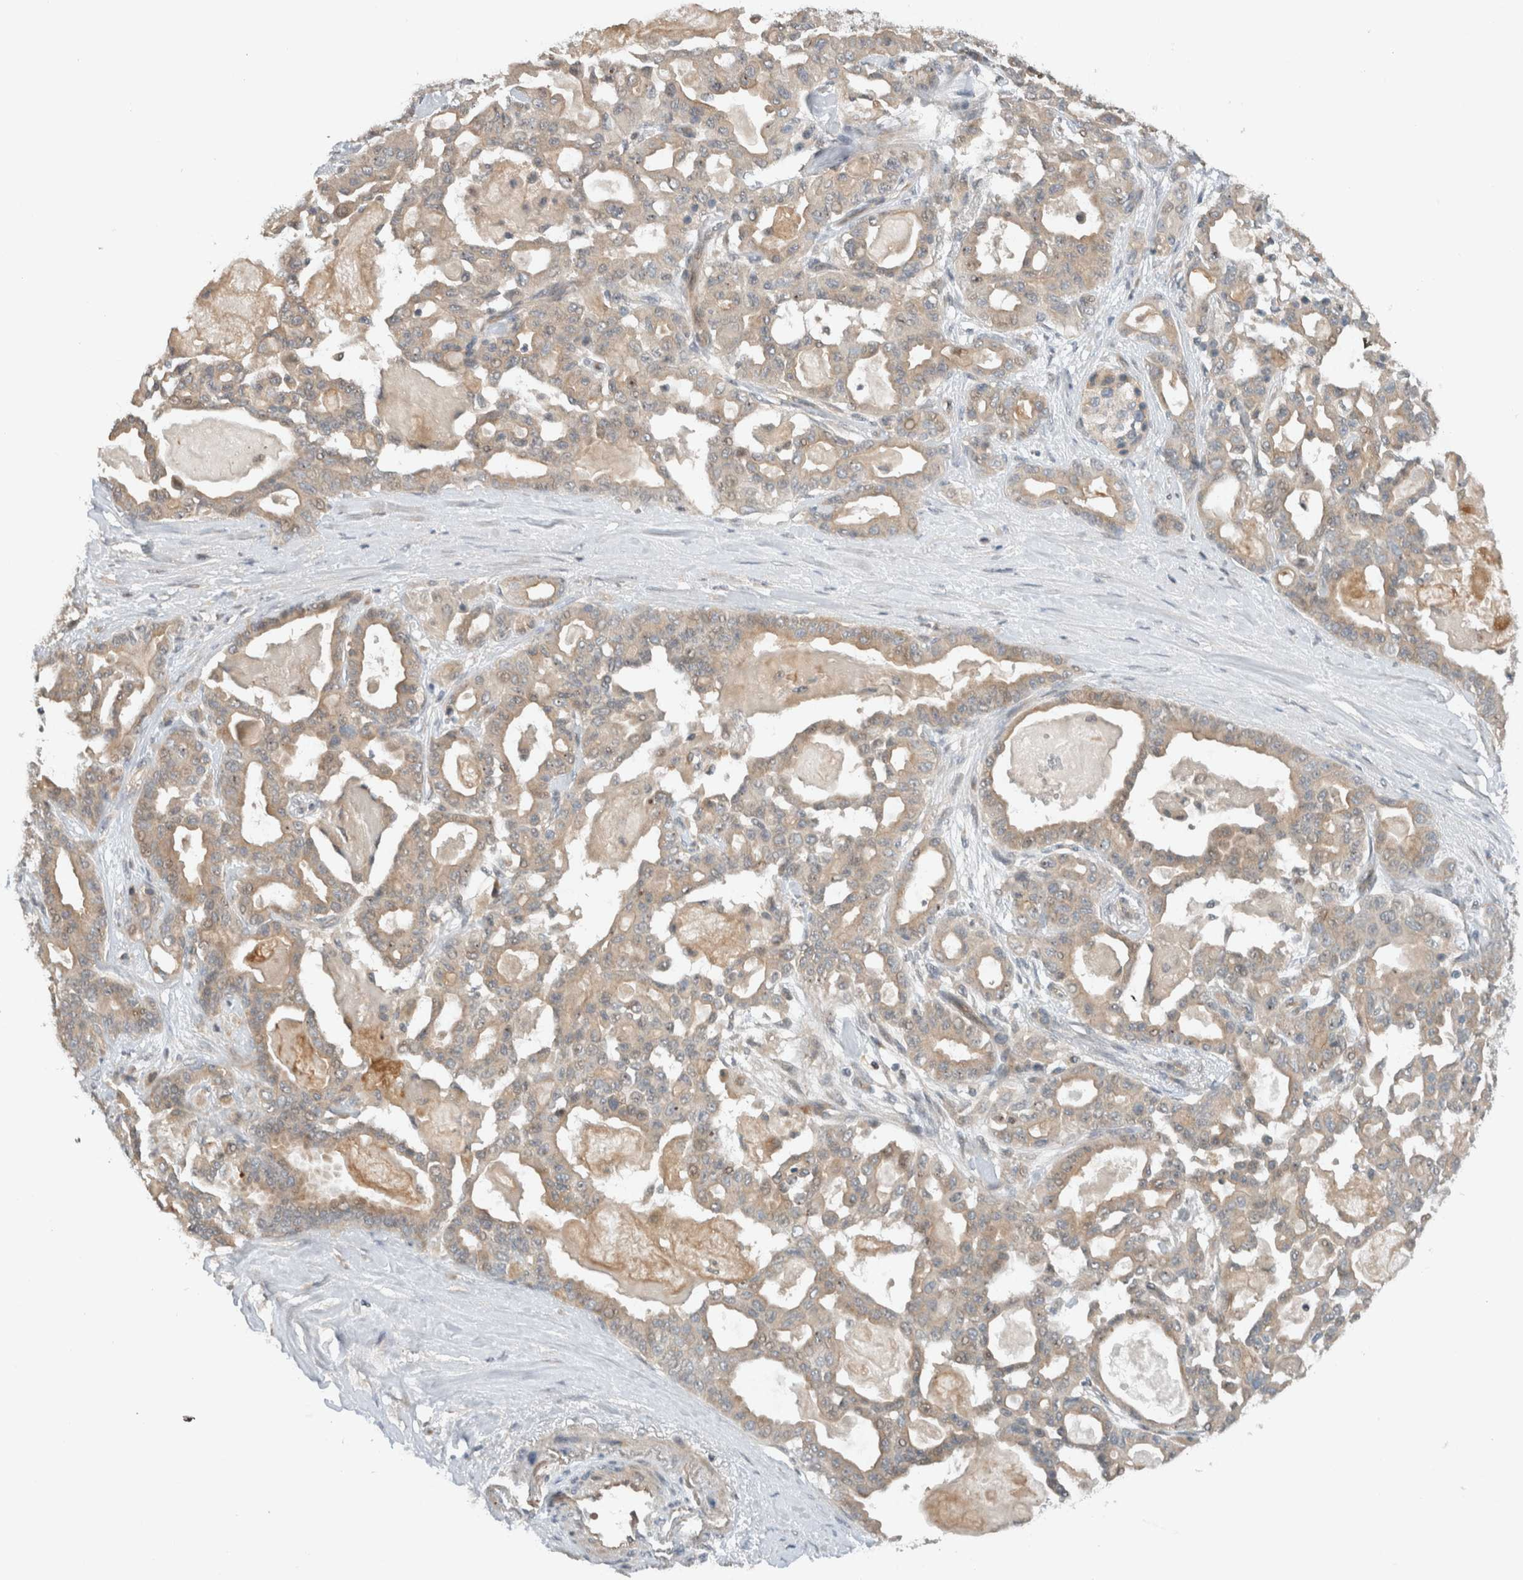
{"staining": {"intensity": "weak", "quantity": ">75%", "location": "cytoplasmic/membranous"}, "tissue": "pancreatic cancer", "cell_type": "Tumor cells", "image_type": "cancer", "snomed": [{"axis": "morphology", "description": "Adenocarcinoma, NOS"}, {"axis": "topography", "description": "Pancreas"}], "caption": "Pancreatic cancer stained with DAB IHC exhibits low levels of weak cytoplasmic/membranous positivity in about >75% of tumor cells.", "gene": "ERCC6L2", "patient": {"sex": "male", "age": 63}}